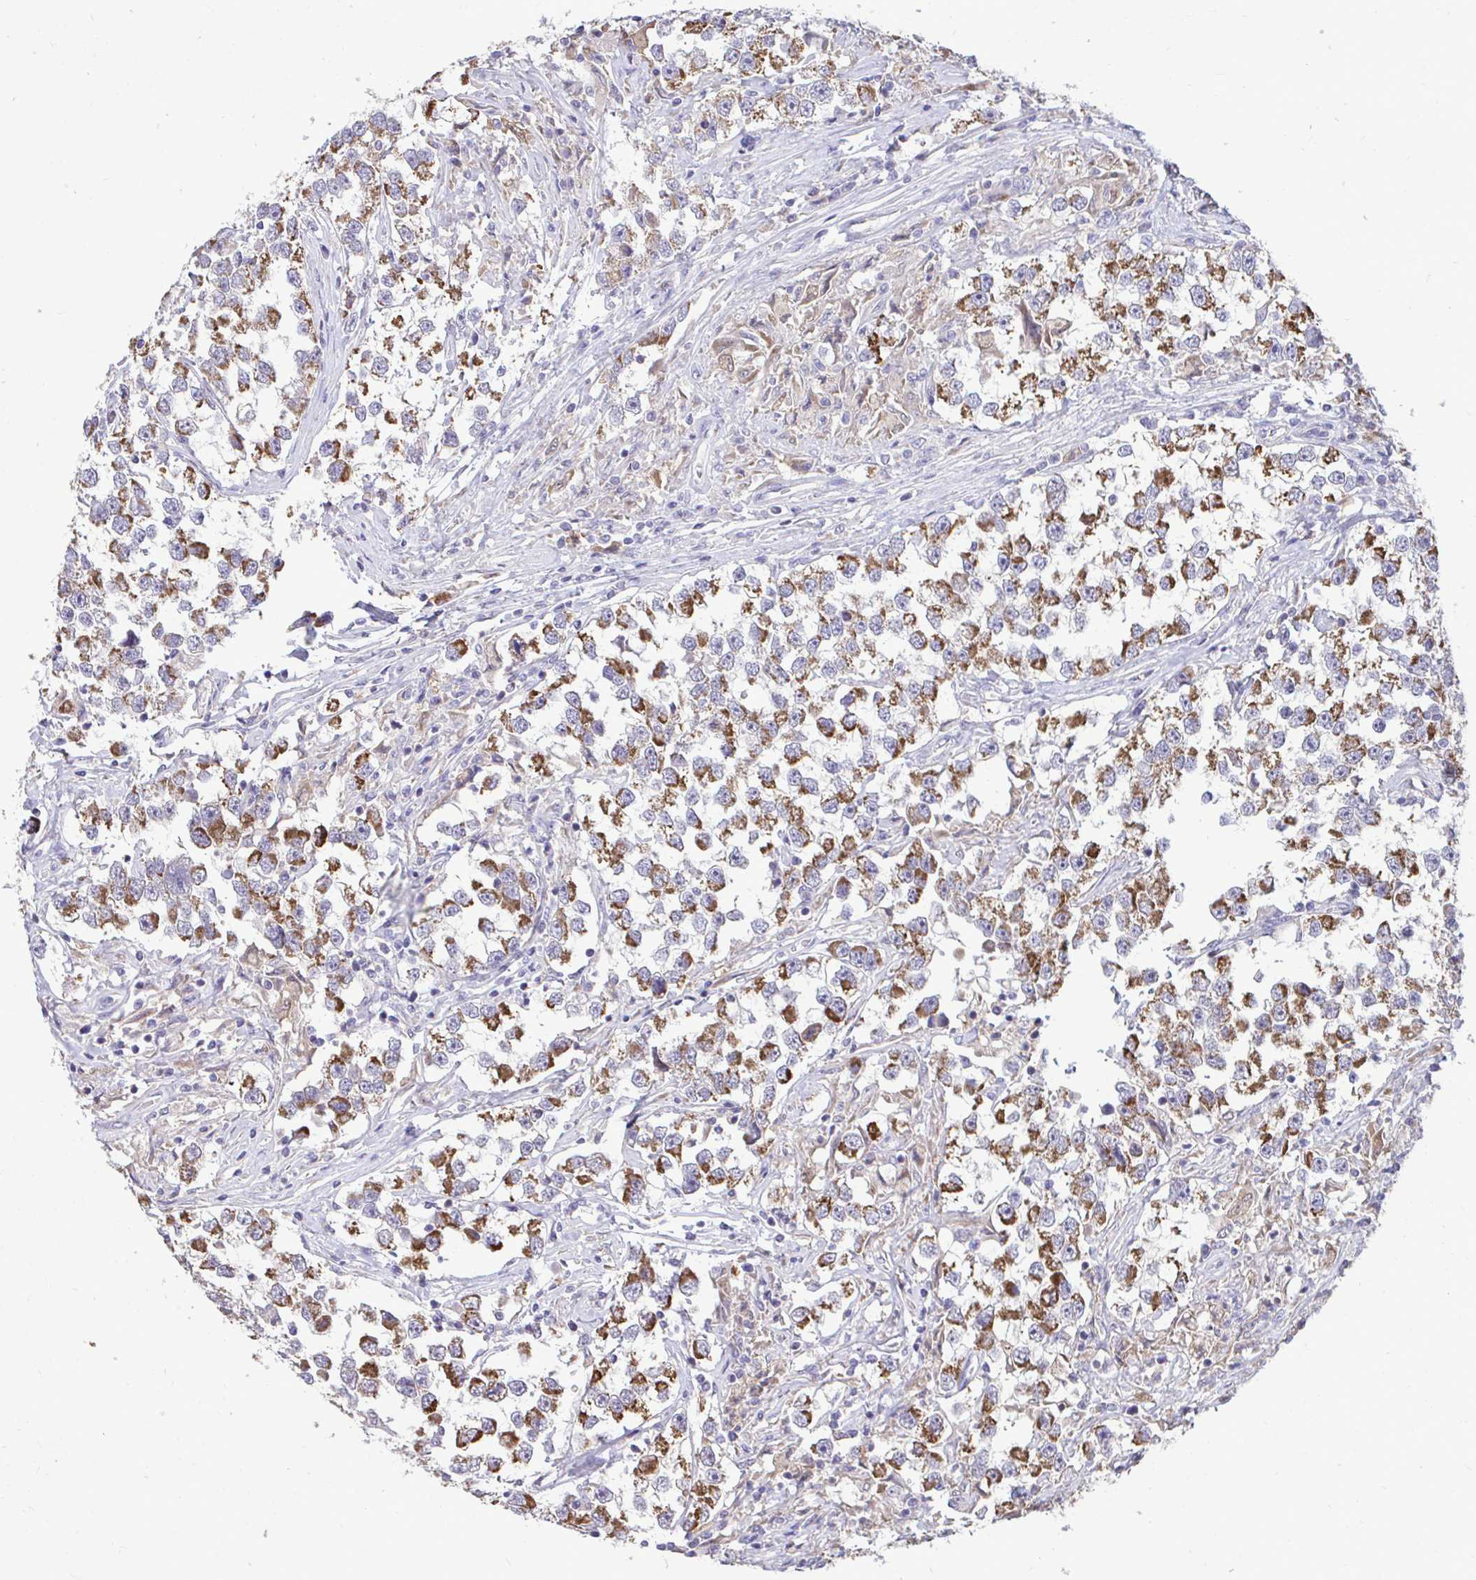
{"staining": {"intensity": "moderate", "quantity": ">75%", "location": "cytoplasmic/membranous"}, "tissue": "testis cancer", "cell_type": "Tumor cells", "image_type": "cancer", "snomed": [{"axis": "morphology", "description": "Seminoma, NOS"}, {"axis": "topography", "description": "Testis"}], "caption": "Immunohistochemistry histopathology image of seminoma (testis) stained for a protein (brown), which exhibits medium levels of moderate cytoplasmic/membranous staining in about >75% of tumor cells.", "gene": "SARS2", "patient": {"sex": "male", "age": 46}}